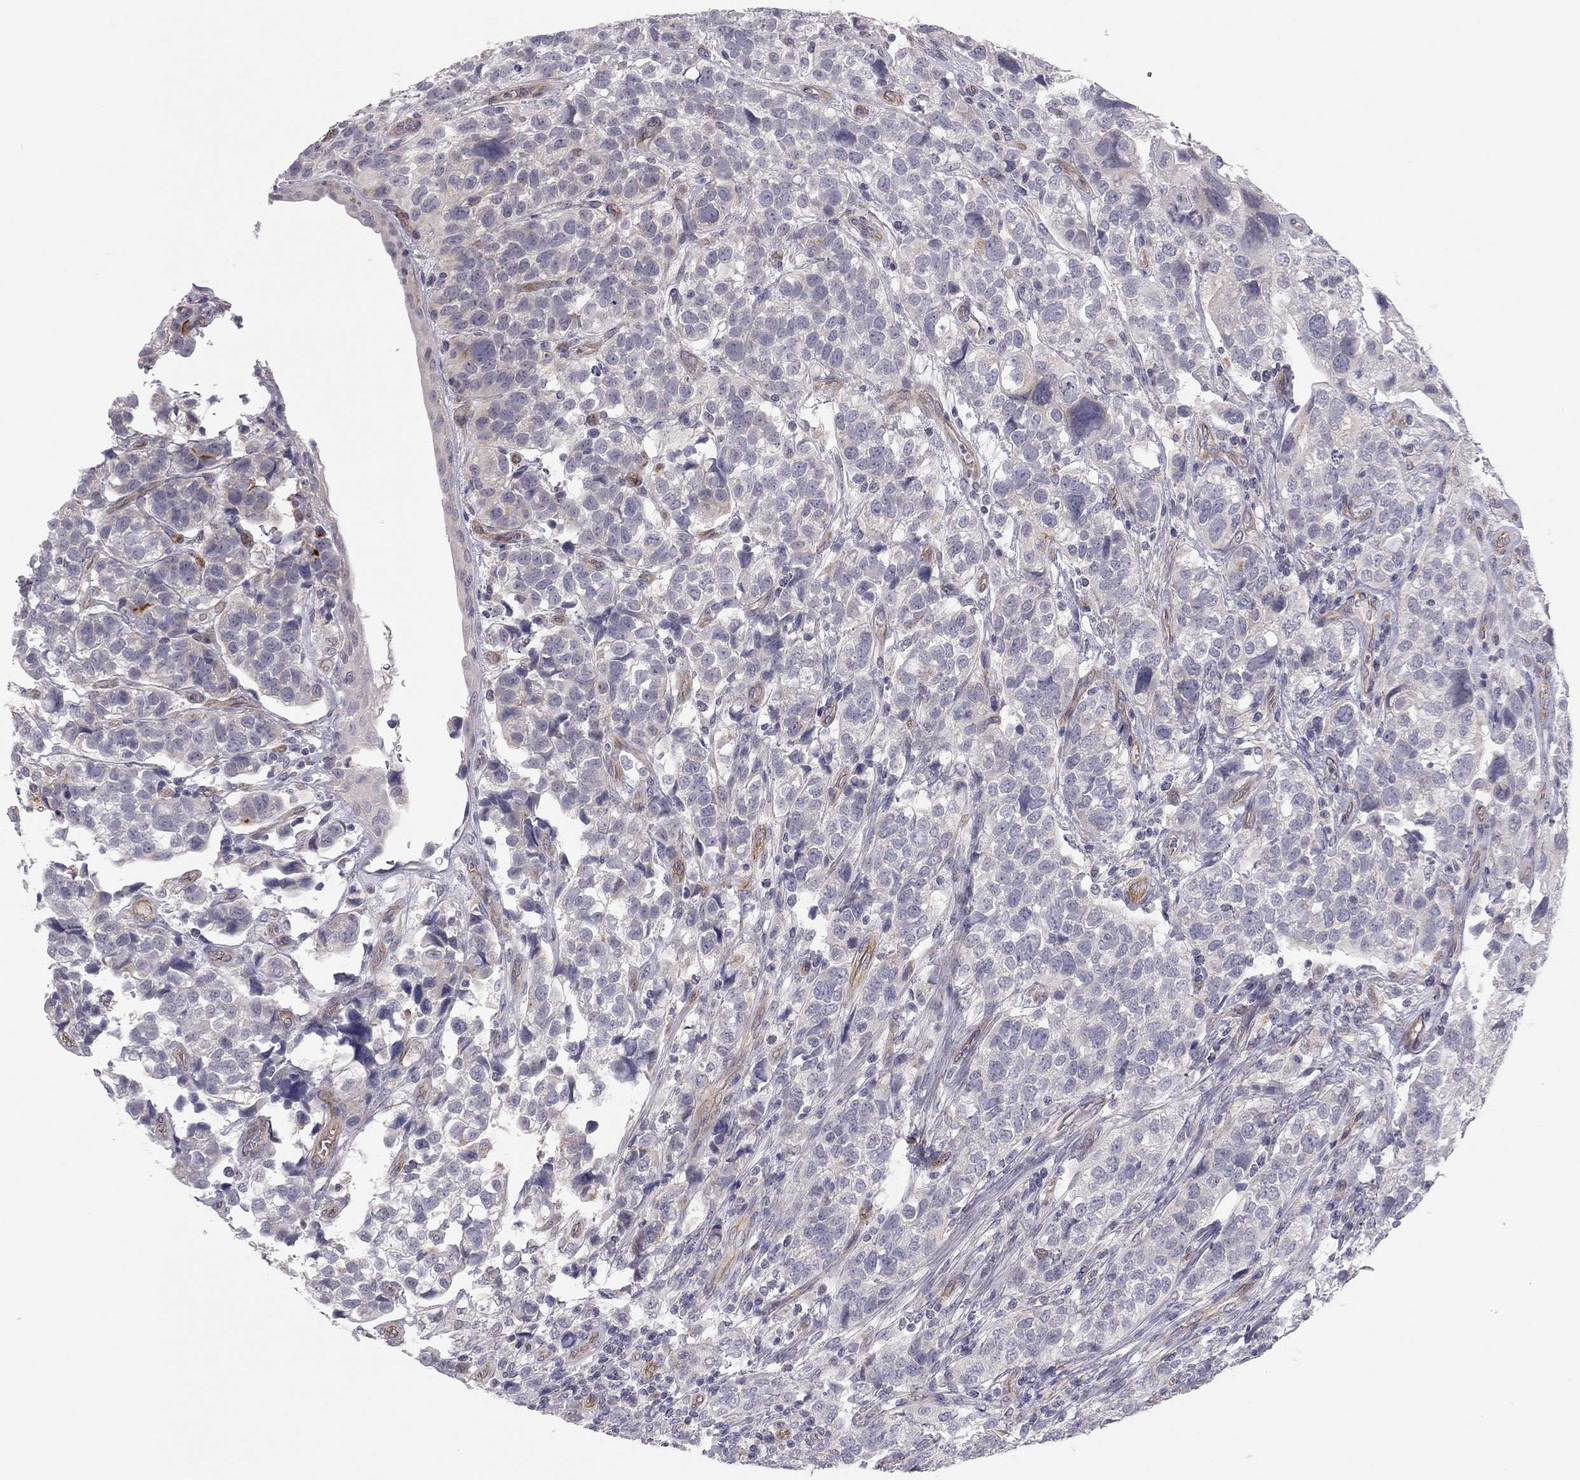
{"staining": {"intensity": "negative", "quantity": "none", "location": "none"}, "tissue": "urothelial cancer", "cell_type": "Tumor cells", "image_type": "cancer", "snomed": [{"axis": "morphology", "description": "Urothelial carcinoma, High grade"}, {"axis": "topography", "description": "Urinary bladder"}], "caption": "This is an immunohistochemistry histopathology image of urothelial cancer. There is no positivity in tumor cells.", "gene": "GPRC5B", "patient": {"sex": "female", "age": 58}}